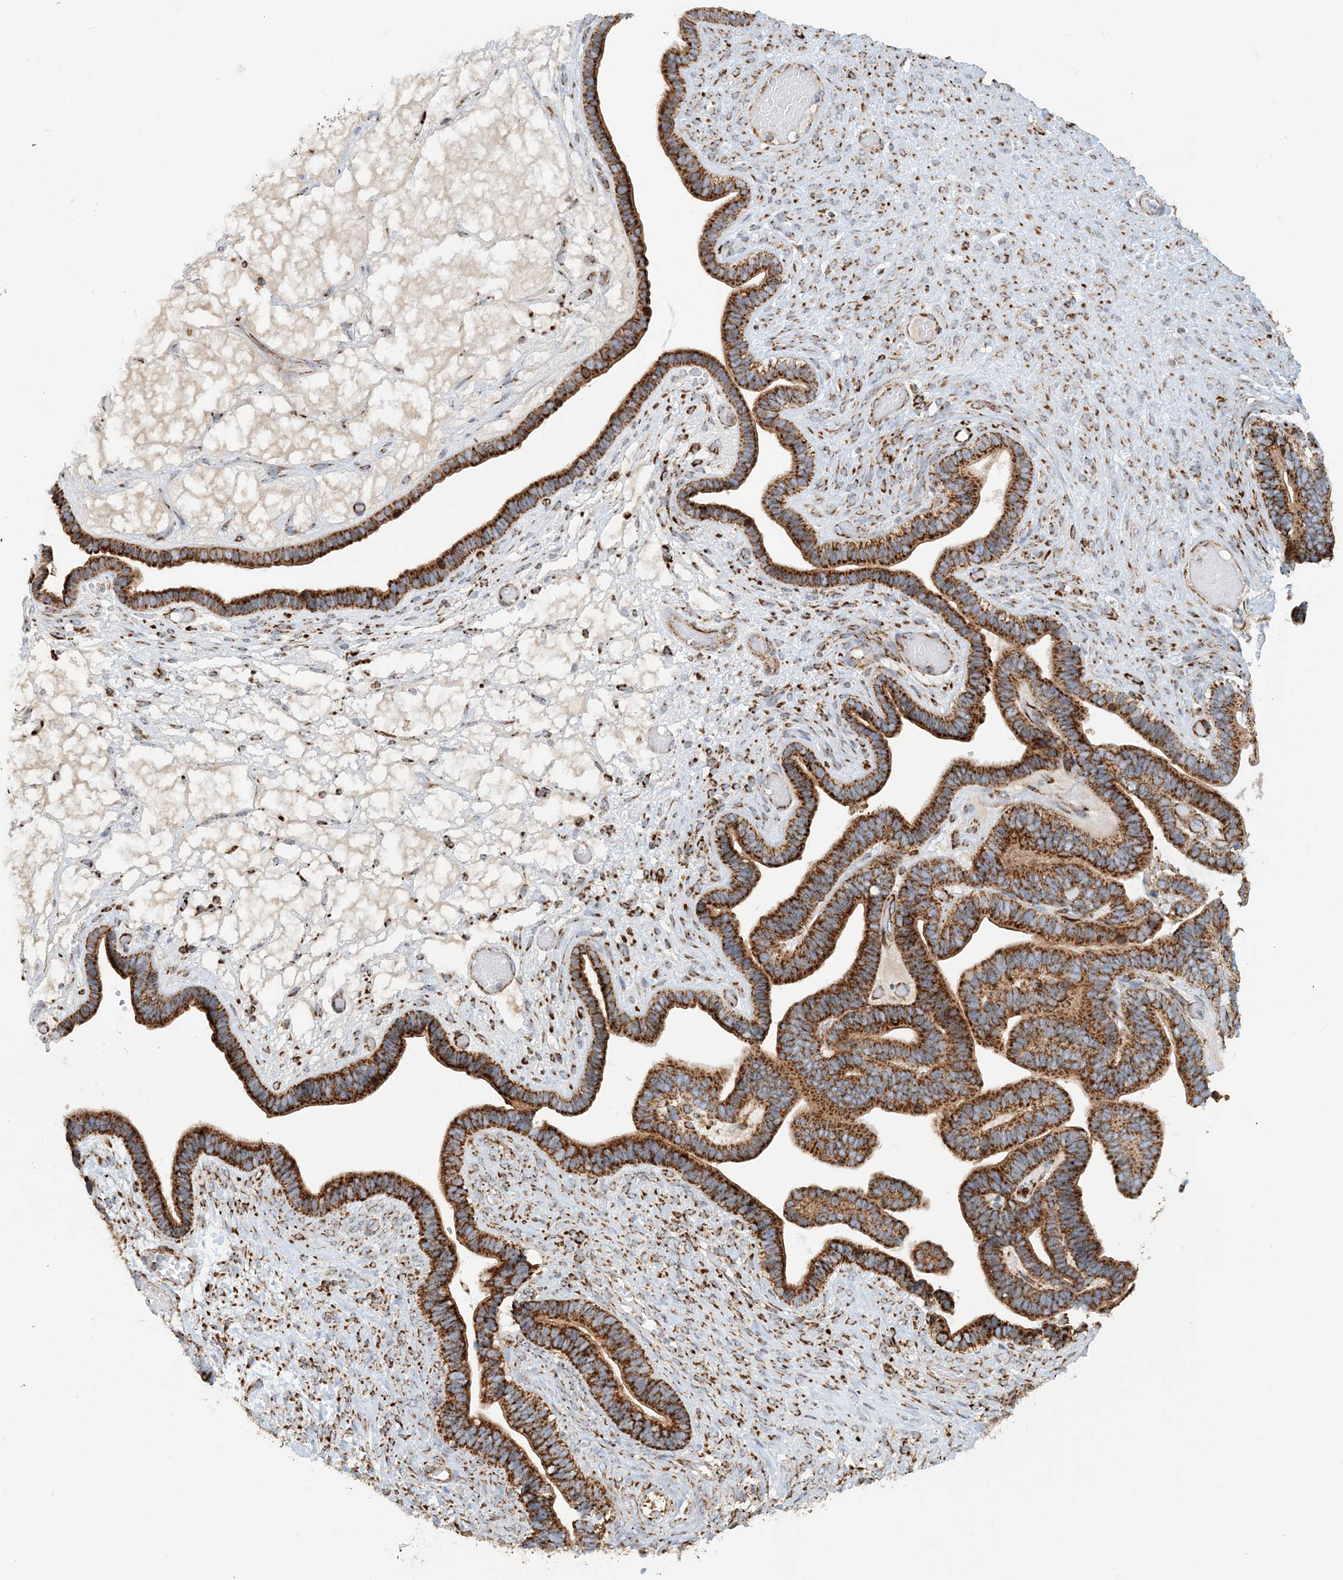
{"staining": {"intensity": "strong", "quantity": ">75%", "location": "cytoplasmic/membranous"}, "tissue": "ovarian cancer", "cell_type": "Tumor cells", "image_type": "cancer", "snomed": [{"axis": "morphology", "description": "Cystadenocarcinoma, serous, NOS"}, {"axis": "topography", "description": "Ovary"}], "caption": "A brown stain highlights strong cytoplasmic/membranous staining of a protein in human serous cystadenocarcinoma (ovarian) tumor cells.", "gene": "COA3", "patient": {"sex": "female", "age": 56}}